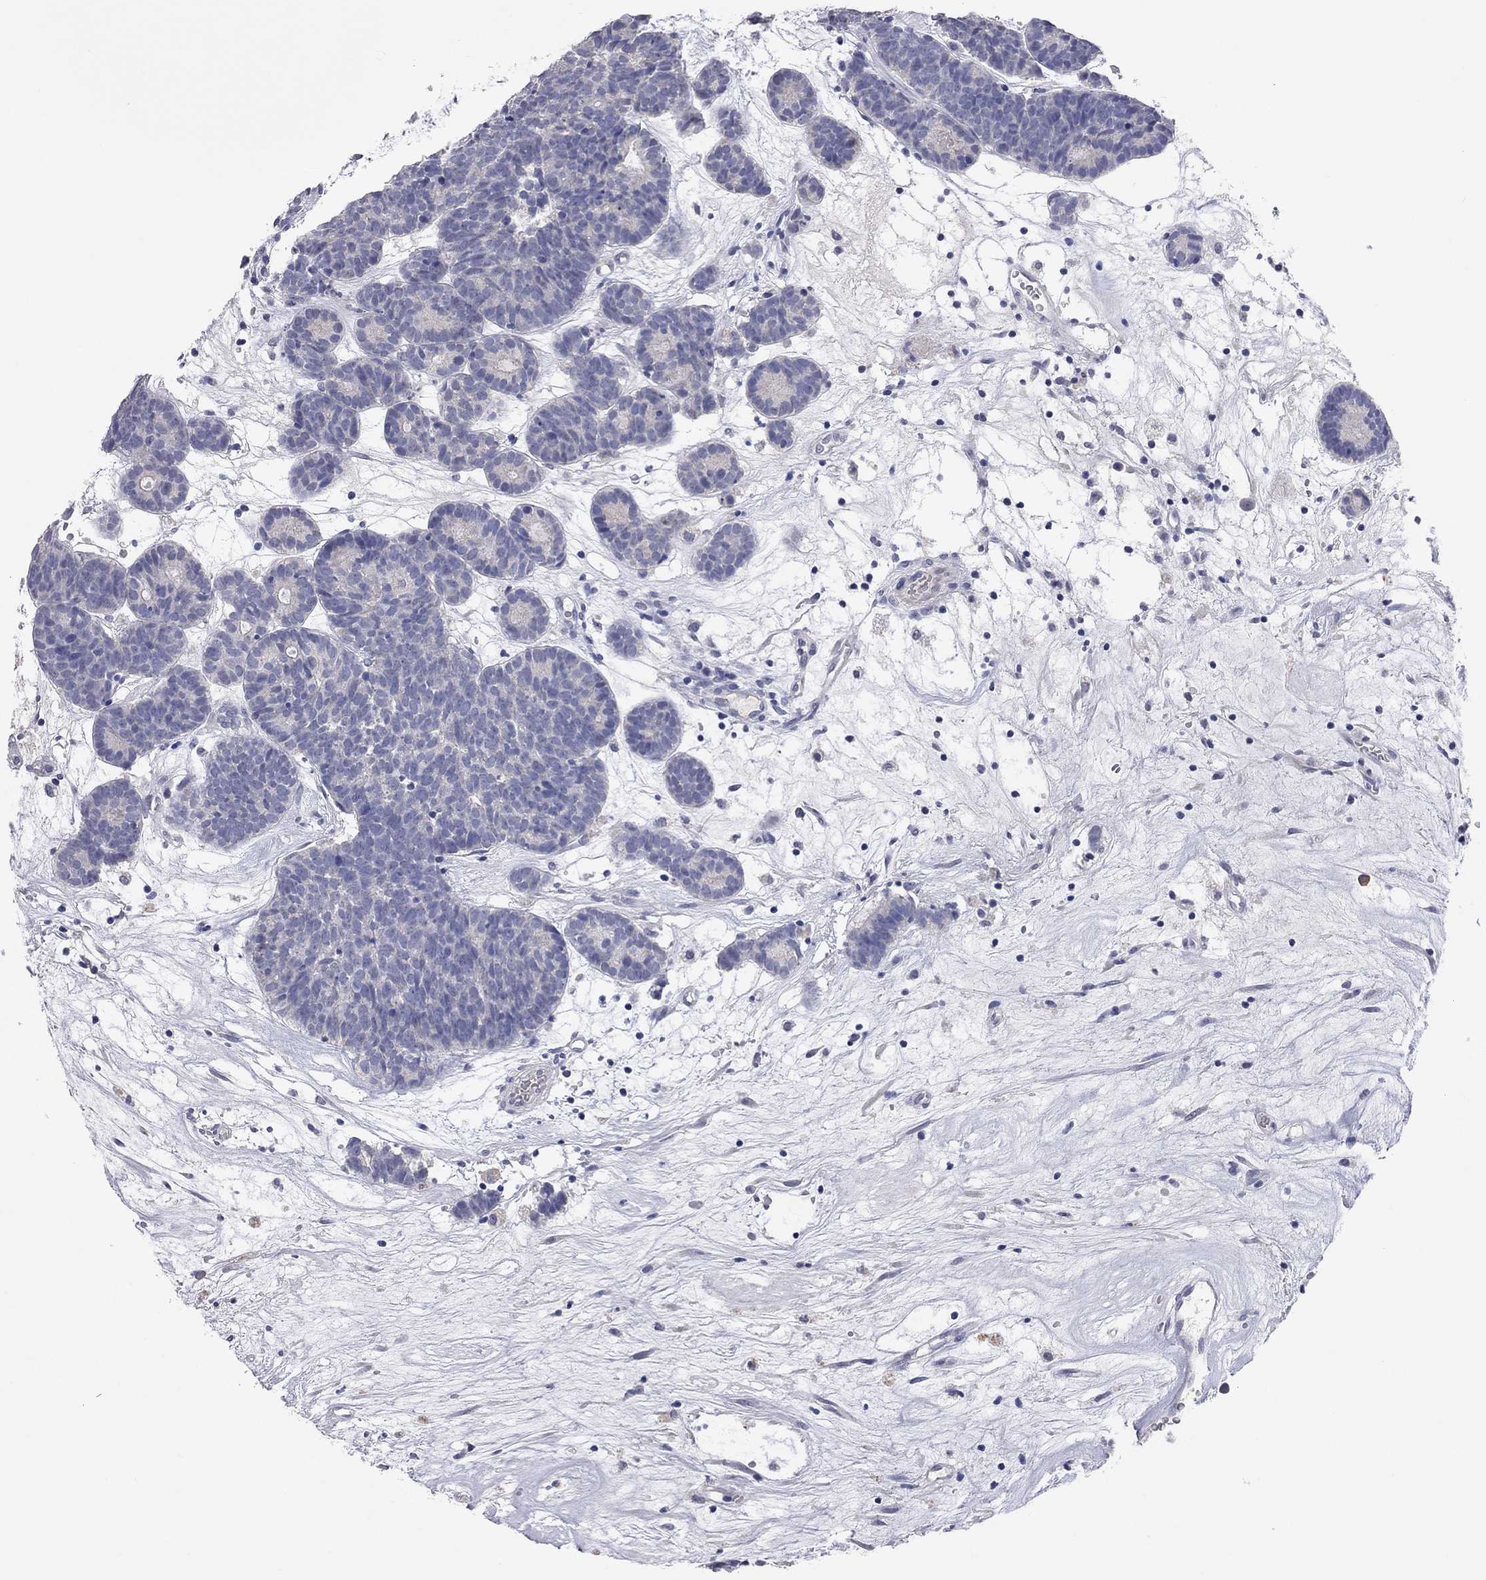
{"staining": {"intensity": "negative", "quantity": "none", "location": "none"}, "tissue": "head and neck cancer", "cell_type": "Tumor cells", "image_type": "cancer", "snomed": [{"axis": "morphology", "description": "Adenocarcinoma, NOS"}, {"axis": "topography", "description": "Head-Neck"}], "caption": "This is an immunohistochemistry (IHC) histopathology image of head and neck cancer (adenocarcinoma). There is no expression in tumor cells.", "gene": "MMP13", "patient": {"sex": "female", "age": 81}}